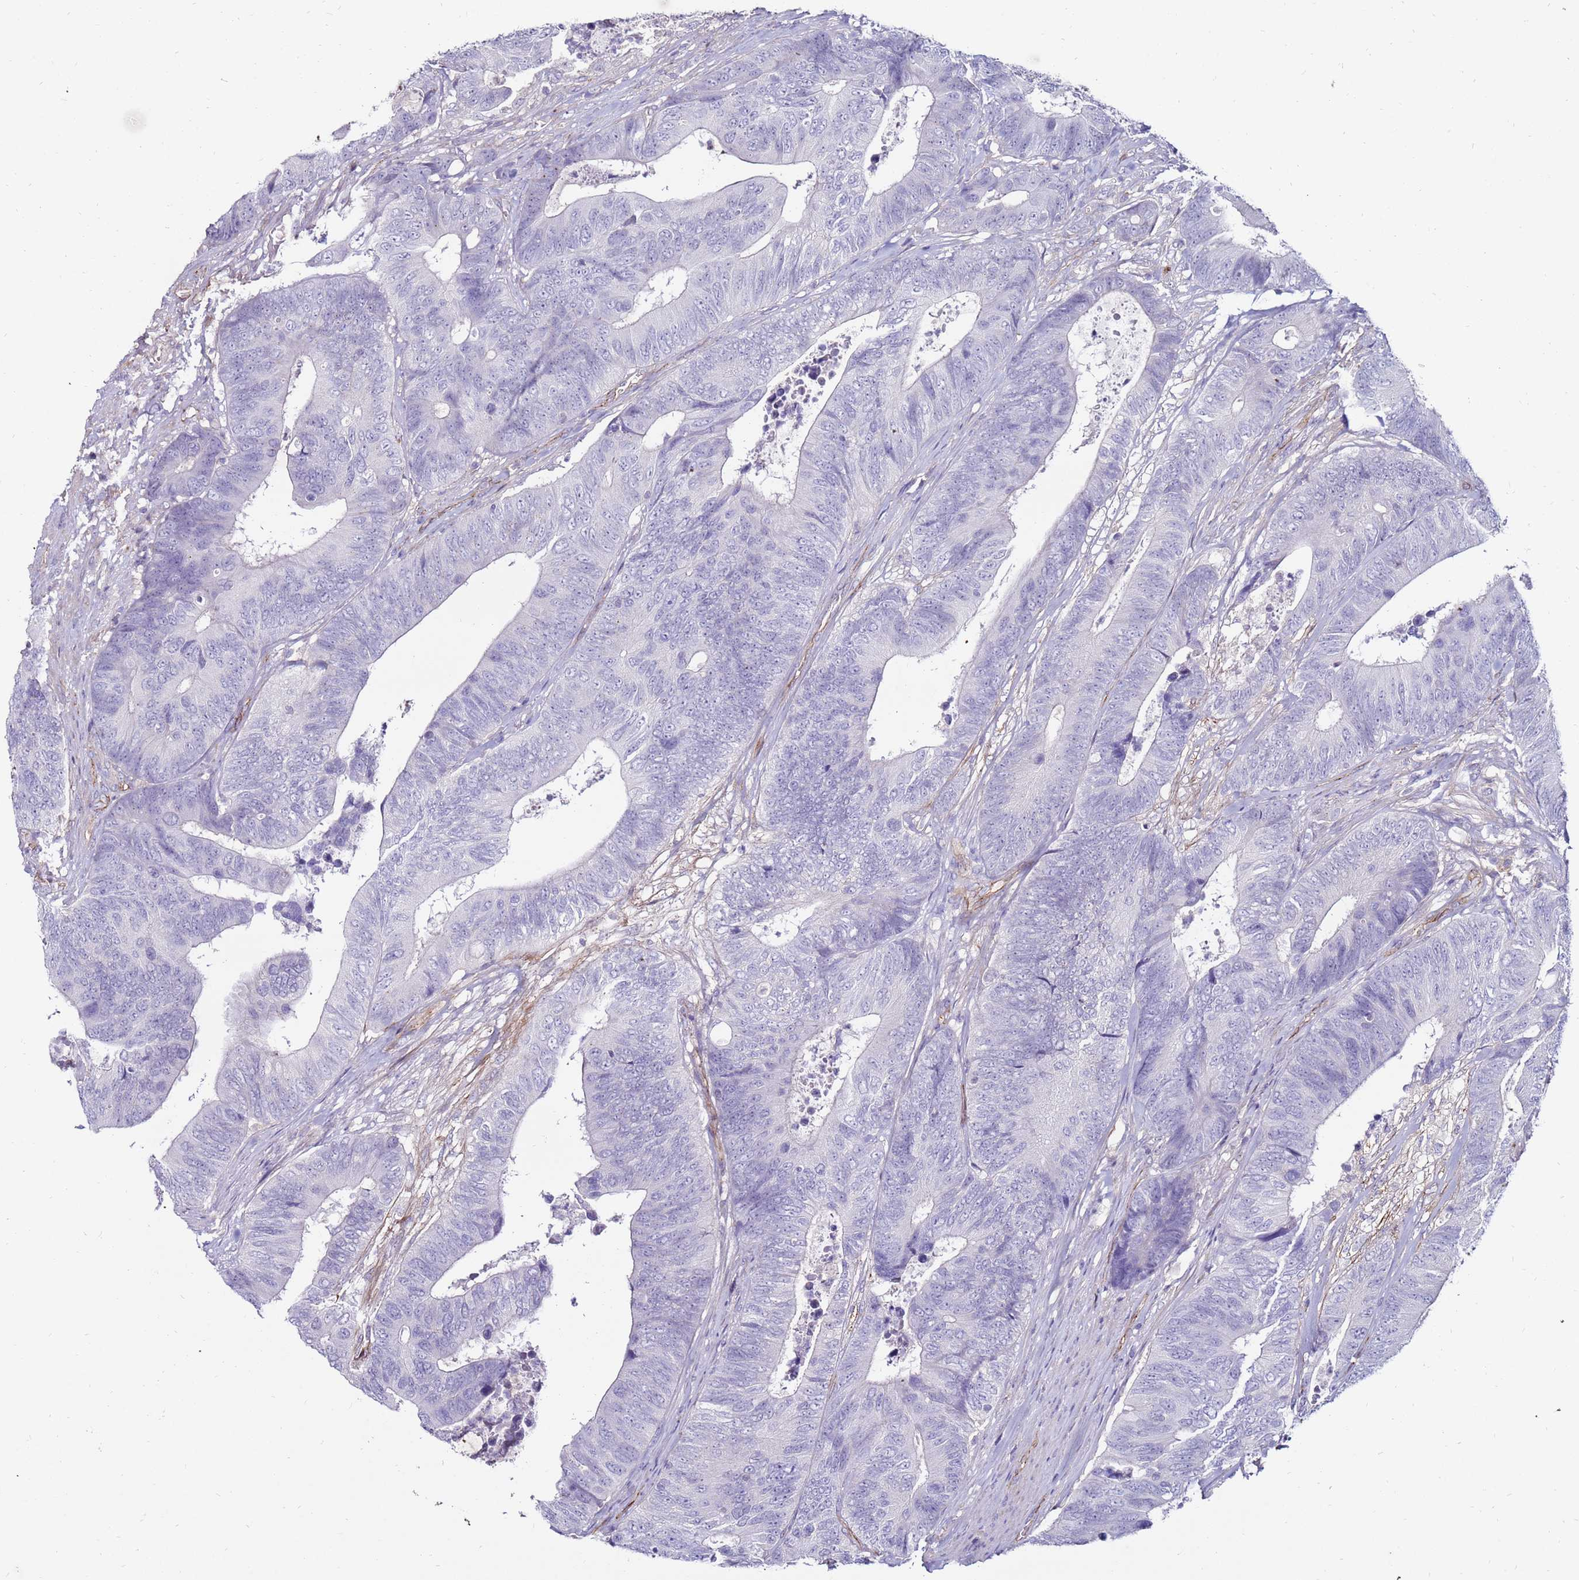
{"staining": {"intensity": "negative", "quantity": "none", "location": "none"}, "tissue": "colorectal cancer", "cell_type": "Tumor cells", "image_type": "cancer", "snomed": [{"axis": "morphology", "description": "Adenocarcinoma, NOS"}, {"axis": "topography", "description": "Colon"}], "caption": "Colorectal cancer stained for a protein using immunohistochemistry (IHC) shows no staining tumor cells.", "gene": "CLEC4M", "patient": {"sex": "male", "age": 87}}